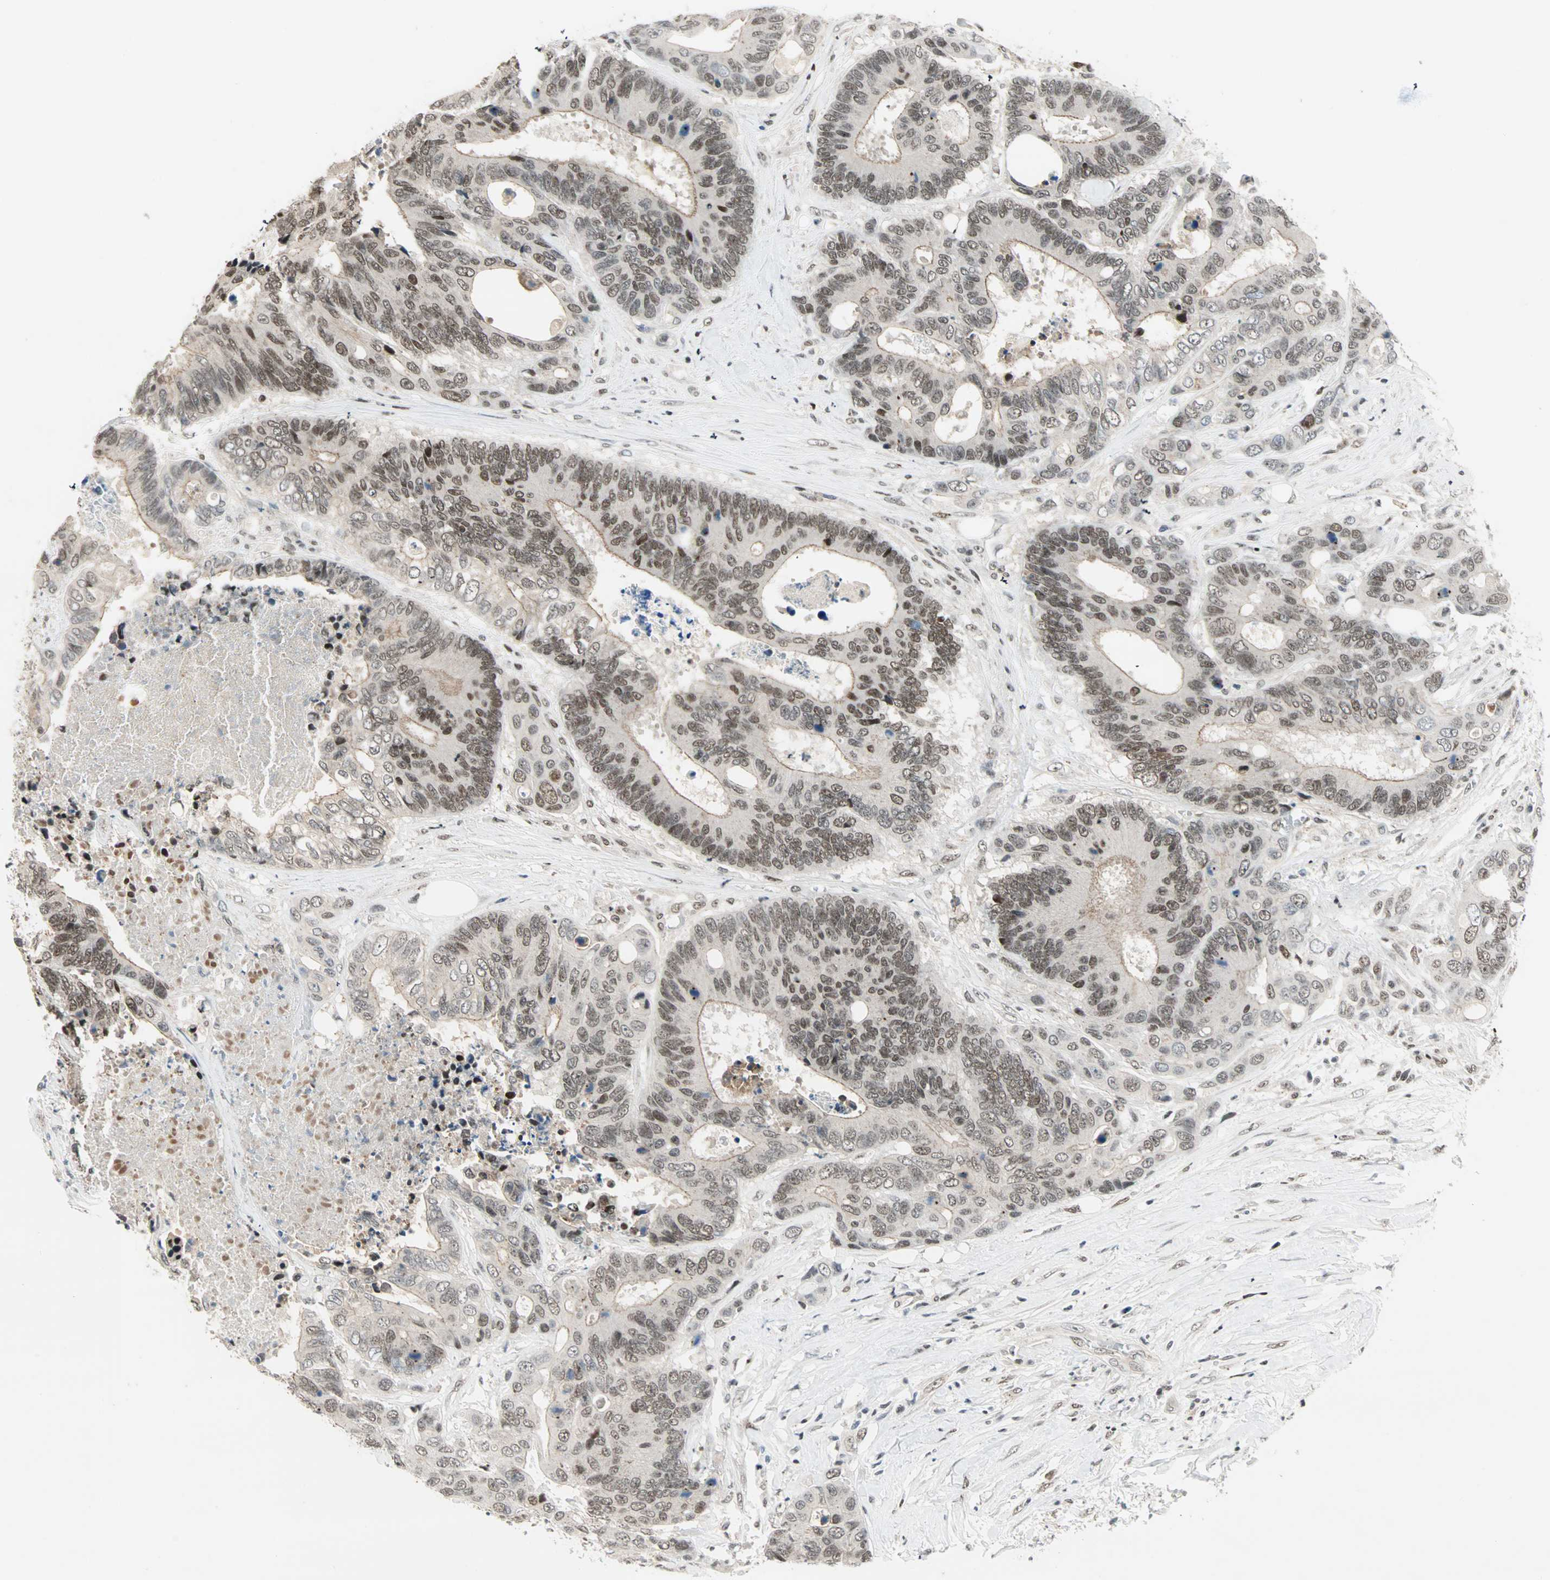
{"staining": {"intensity": "moderate", "quantity": "25%-75%", "location": "nuclear"}, "tissue": "colorectal cancer", "cell_type": "Tumor cells", "image_type": "cancer", "snomed": [{"axis": "morphology", "description": "Adenocarcinoma, NOS"}, {"axis": "topography", "description": "Rectum"}], "caption": "Moderate nuclear protein expression is present in about 25%-75% of tumor cells in colorectal cancer.", "gene": "BLM", "patient": {"sex": "male", "age": 55}}